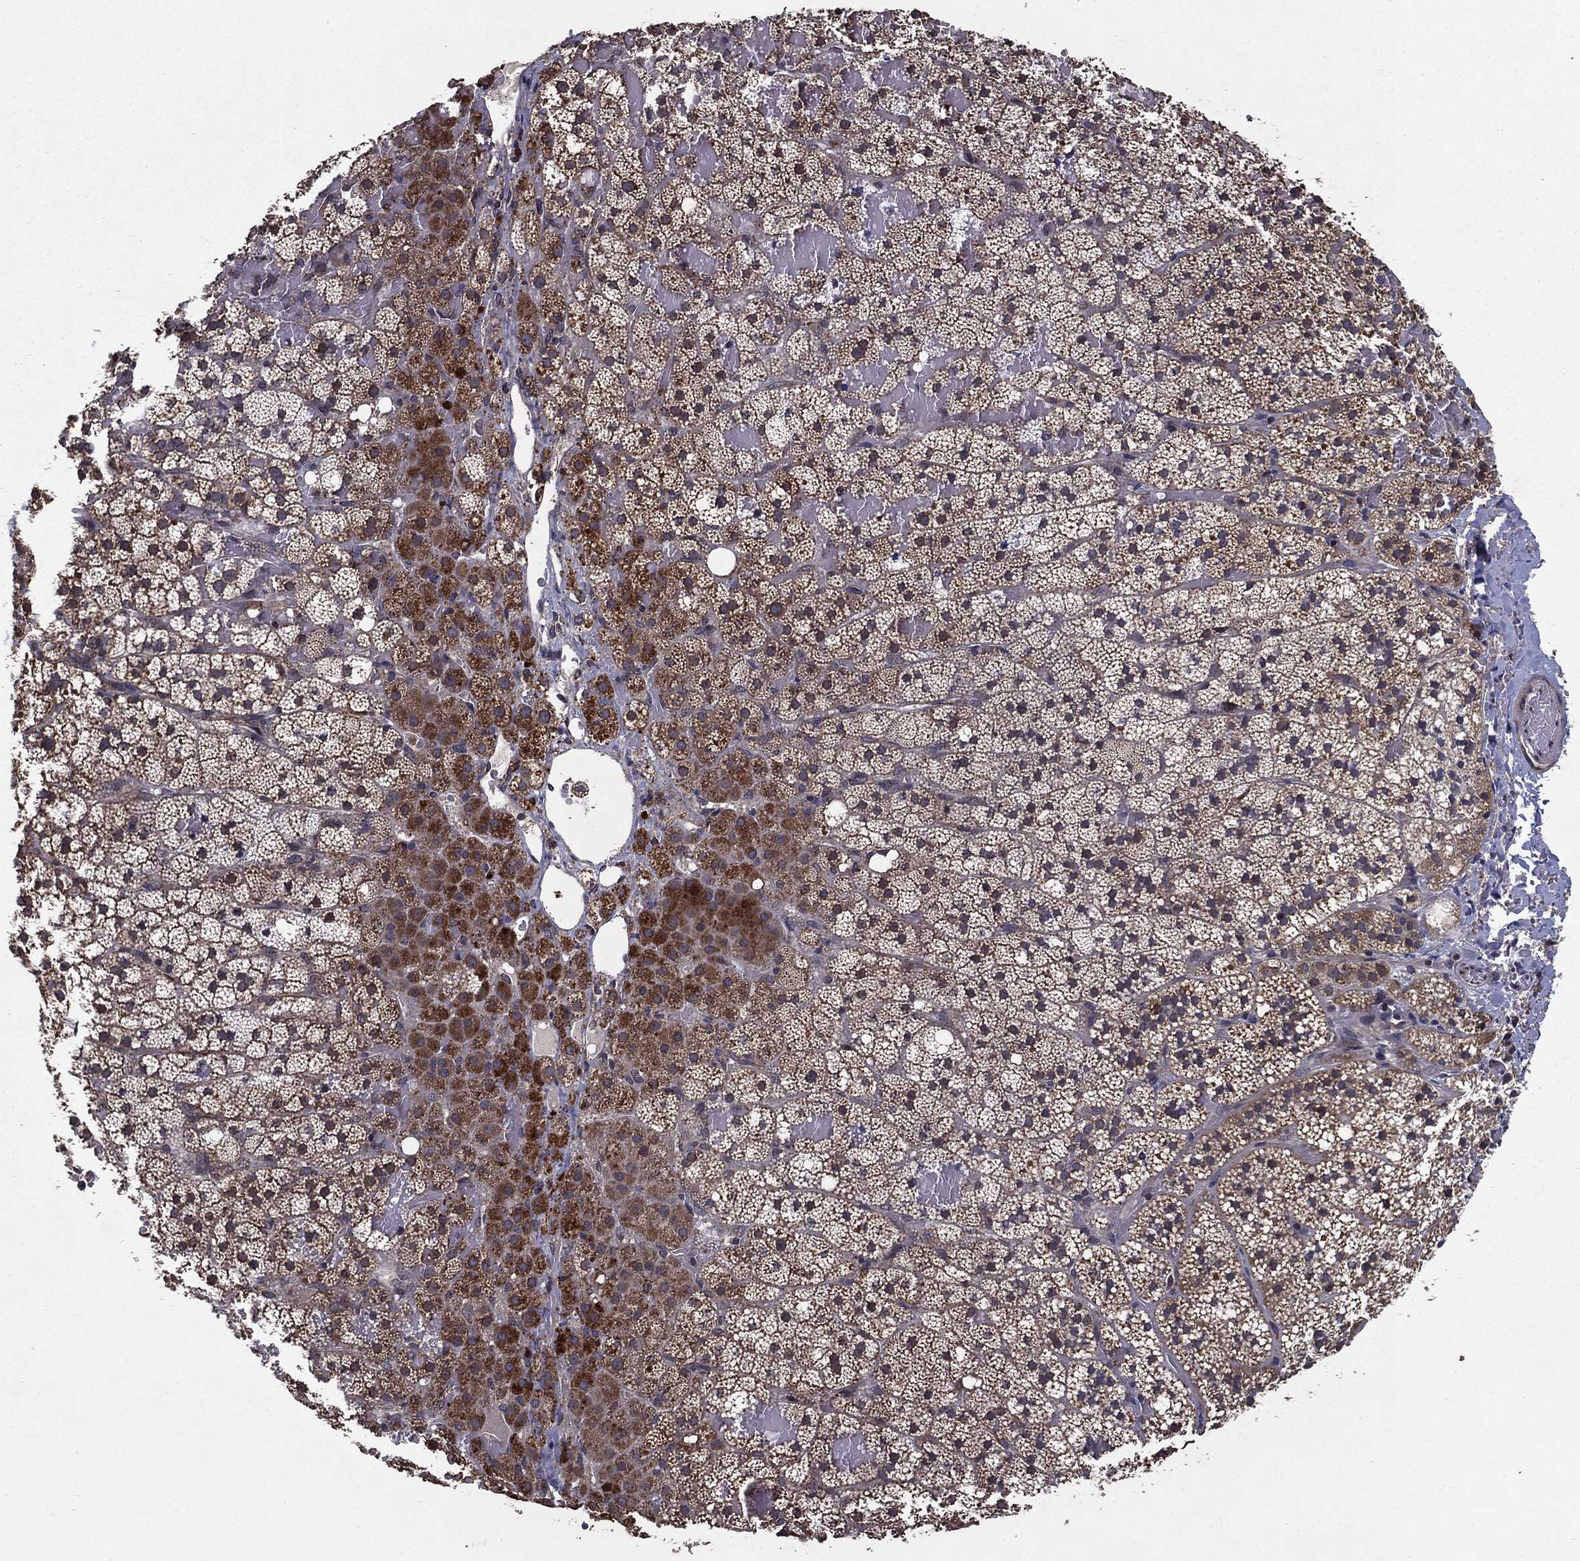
{"staining": {"intensity": "strong", "quantity": "25%-75%", "location": "cytoplasmic/membranous"}, "tissue": "adrenal gland", "cell_type": "Glandular cells", "image_type": "normal", "snomed": [{"axis": "morphology", "description": "Normal tissue, NOS"}, {"axis": "topography", "description": "Adrenal gland"}], "caption": "Benign adrenal gland was stained to show a protein in brown. There is high levels of strong cytoplasmic/membranous staining in about 25%-75% of glandular cells. The protein is stained brown, and the nuclei are stained in blue (DAB (3,3'-diaminobenzidine) IHC with brightfield microscopy, high magnification).", "gene": "HDAC5", "patient": {"sex": "male", "age": 53}}